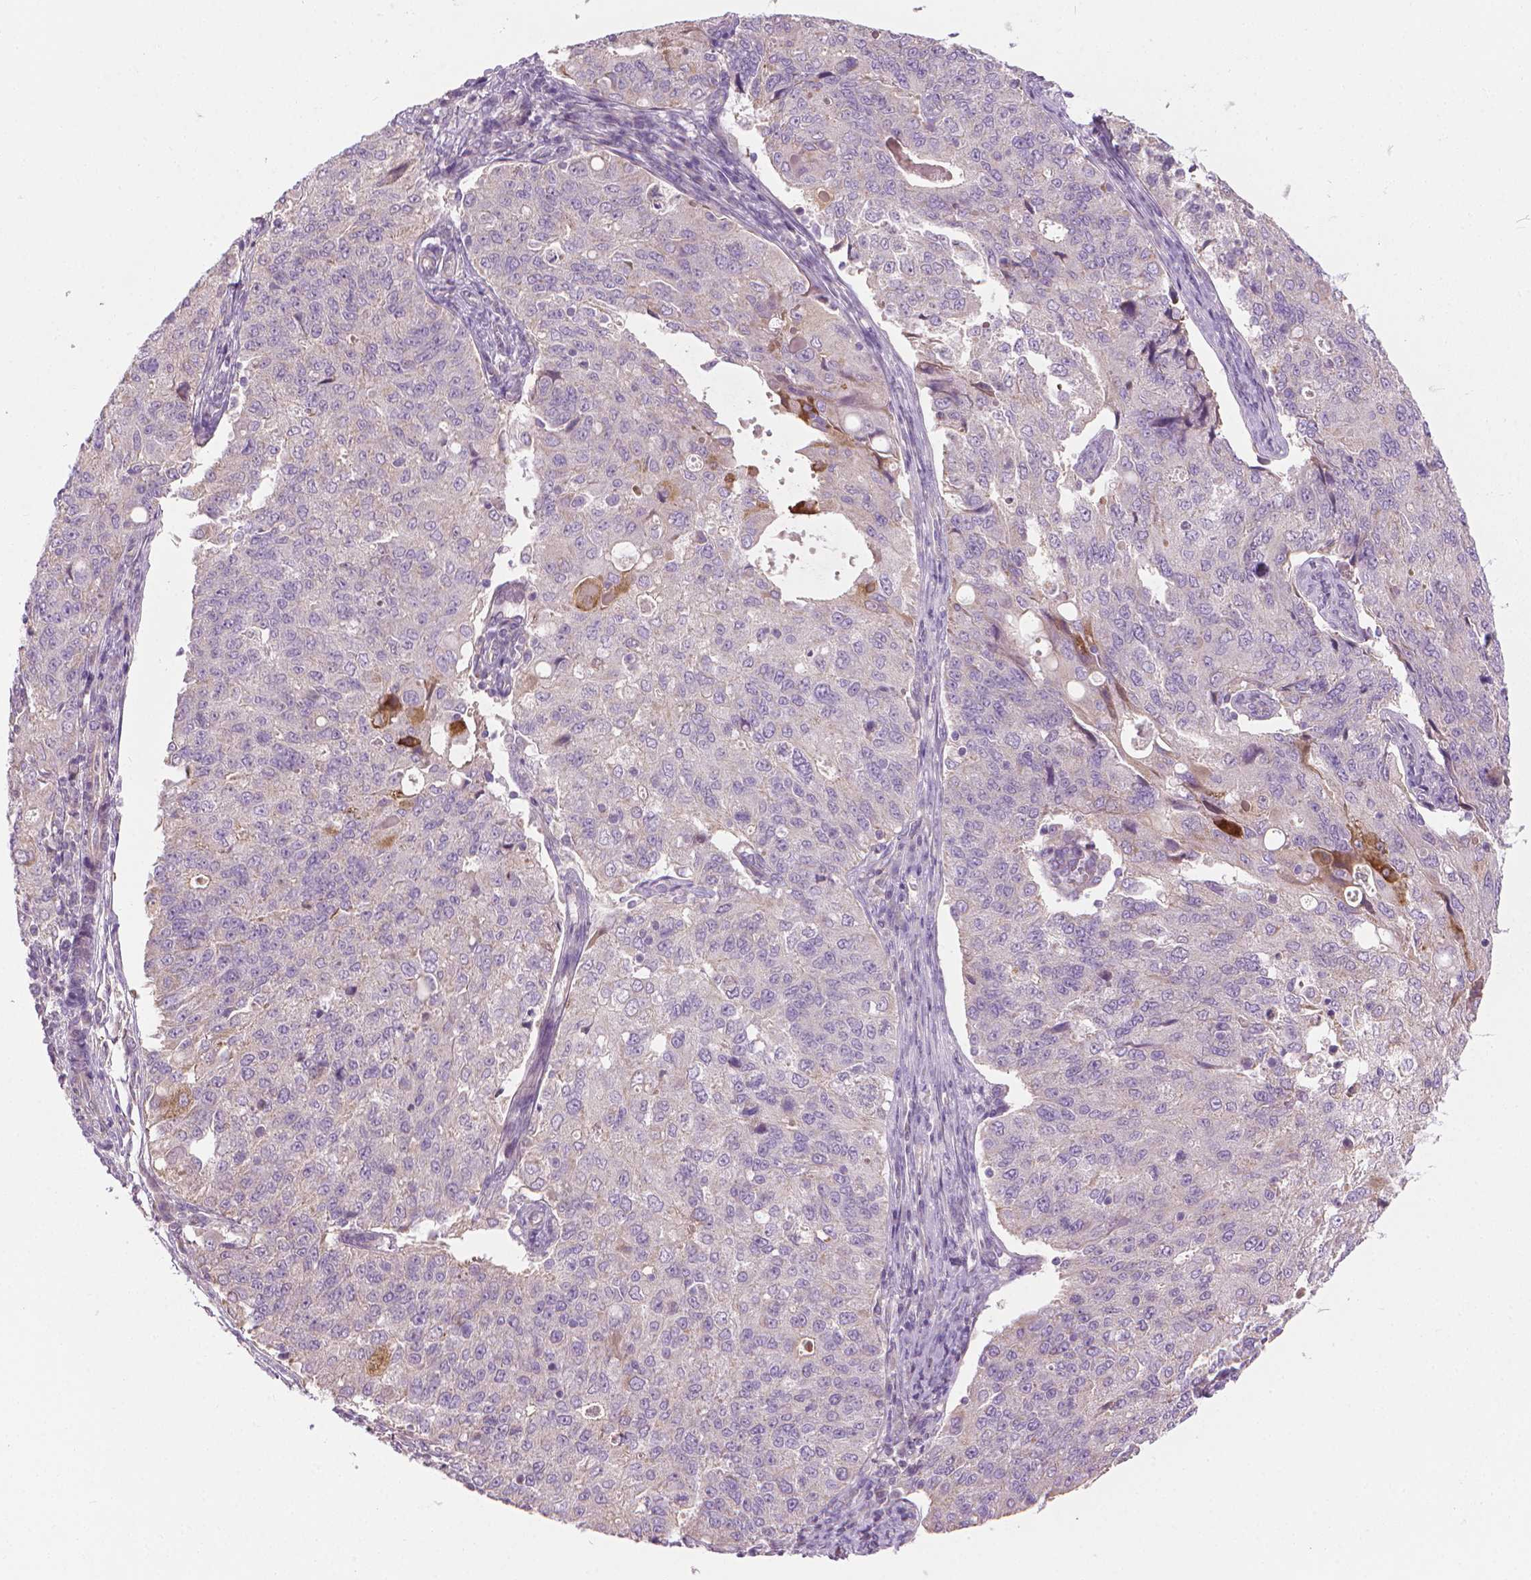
{"staining": {"intensity": "moderate", "quantity": "<25%", "location": "cytoplasmic/membranous"}, "tissue": "endometrial cancer", "cell_type": "Tumor cells", "image_type": "cancer", "snomed": [{"axis": "morphology", "description": "Adenocarcinoma, NOS"}, {"axis": "topography", "description": "Endometrium"}], "caption": "Human endometrial cancer stained for a protein (brown) reveals moderate cytoplasmic/membranous positive expression in approximately <25% of tumor cells.", "gene": "RIIAD1", "patient": {"sex": "female", "age": 43}}